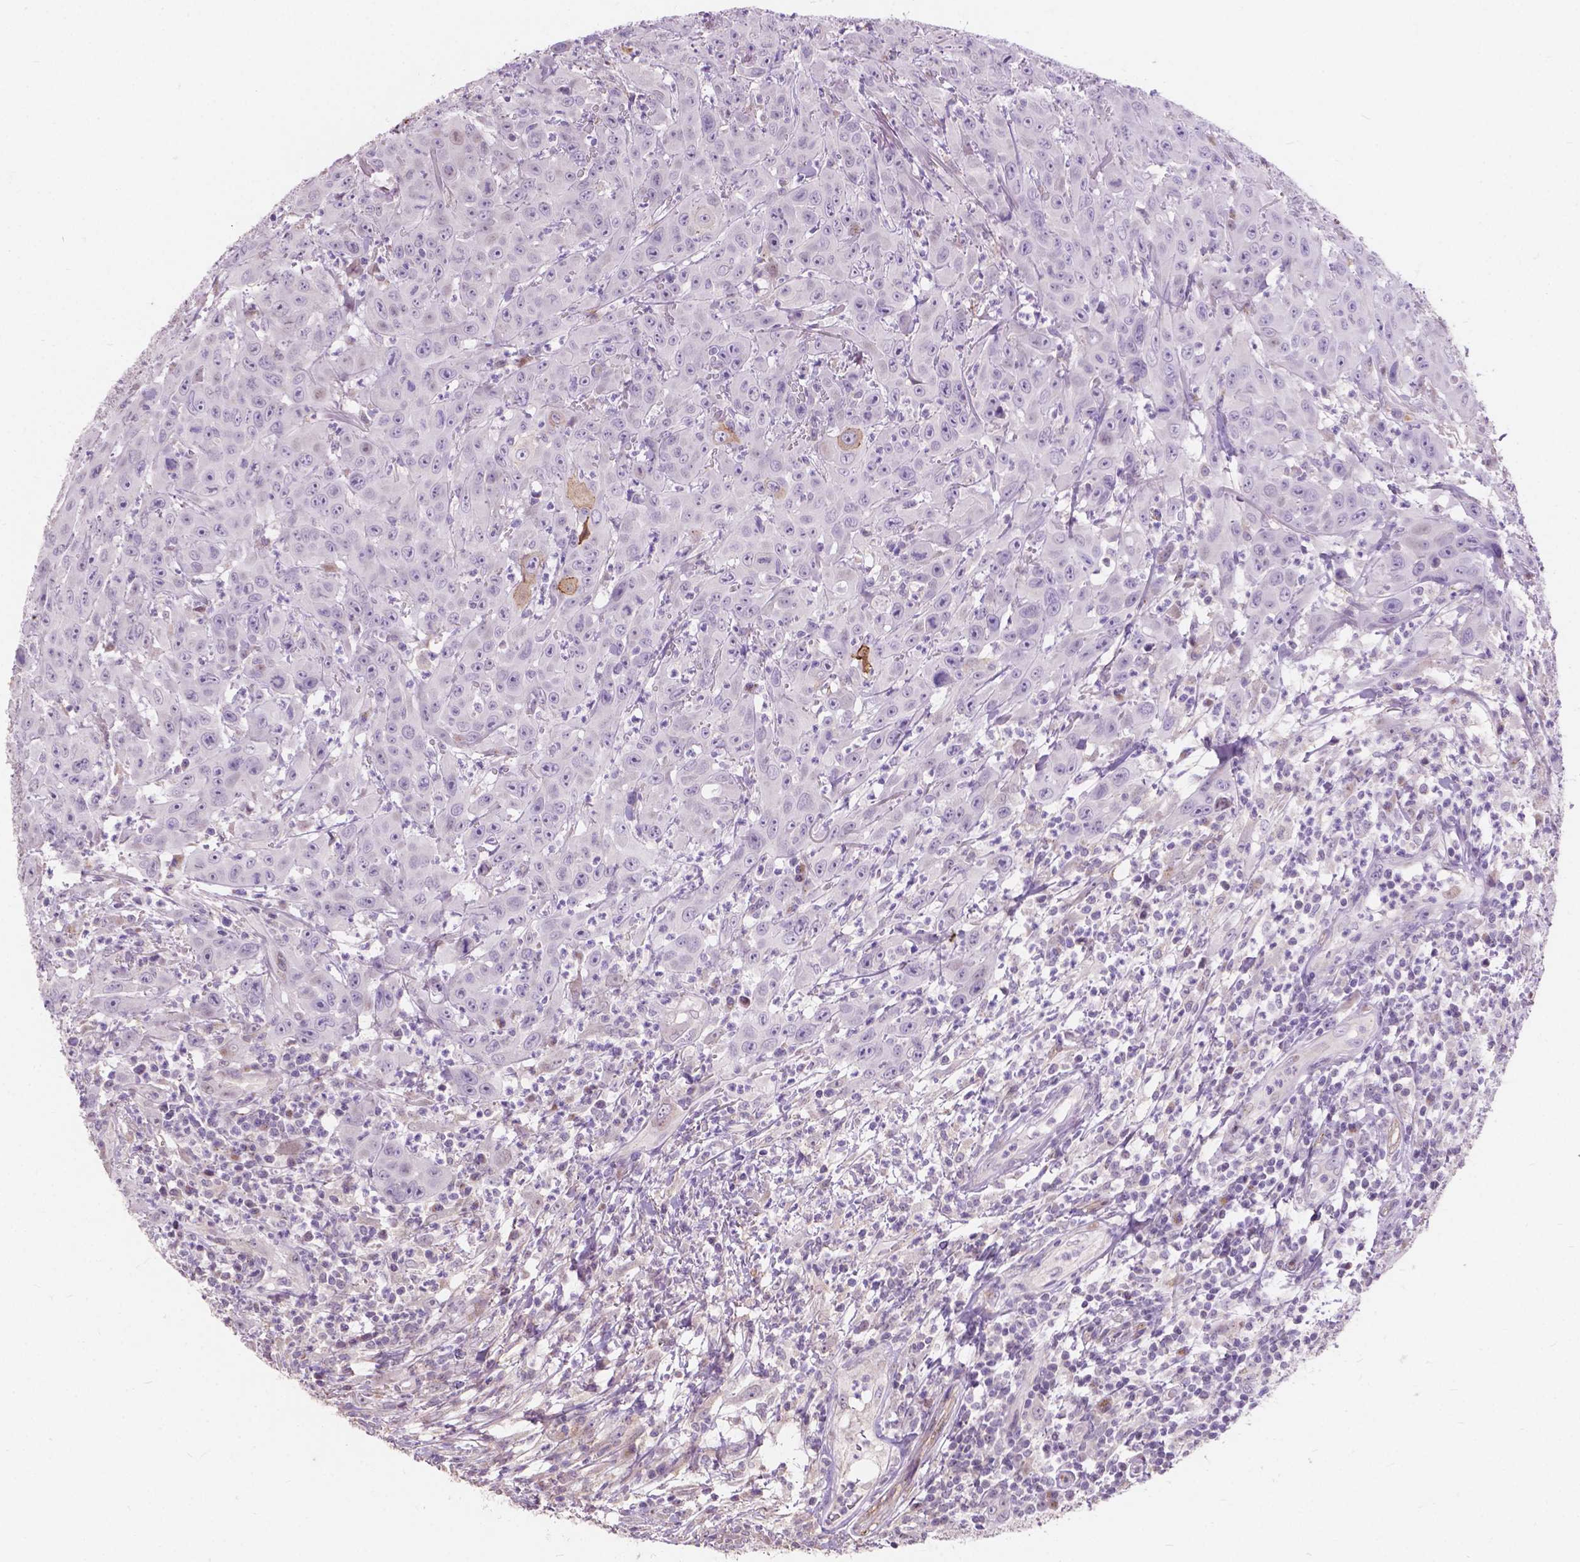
{"staining": {"intensity": "negative", "quantity": "none", "location": "none"}, "tissue": "head and neck cancer", "cell_type": "Tumor cells", "image_type": "cancer", "snomed": [{"axis": "morphology", "description": "Squamous cell carcinoma, NOS"}, {"axis": "topography", "description": "Skin"}, {"axis": "topography", "description": "Head-Neck"}], "caption": "Immunohistochemistry (IHC) photomicrograph of neoplastic tissue: human head and neck squamous cell carcinoma stained with DAB displays no significant protein expression in tumor cells.", "gene": "MYH14", "patient": {"sex": "male", "age": 80}}